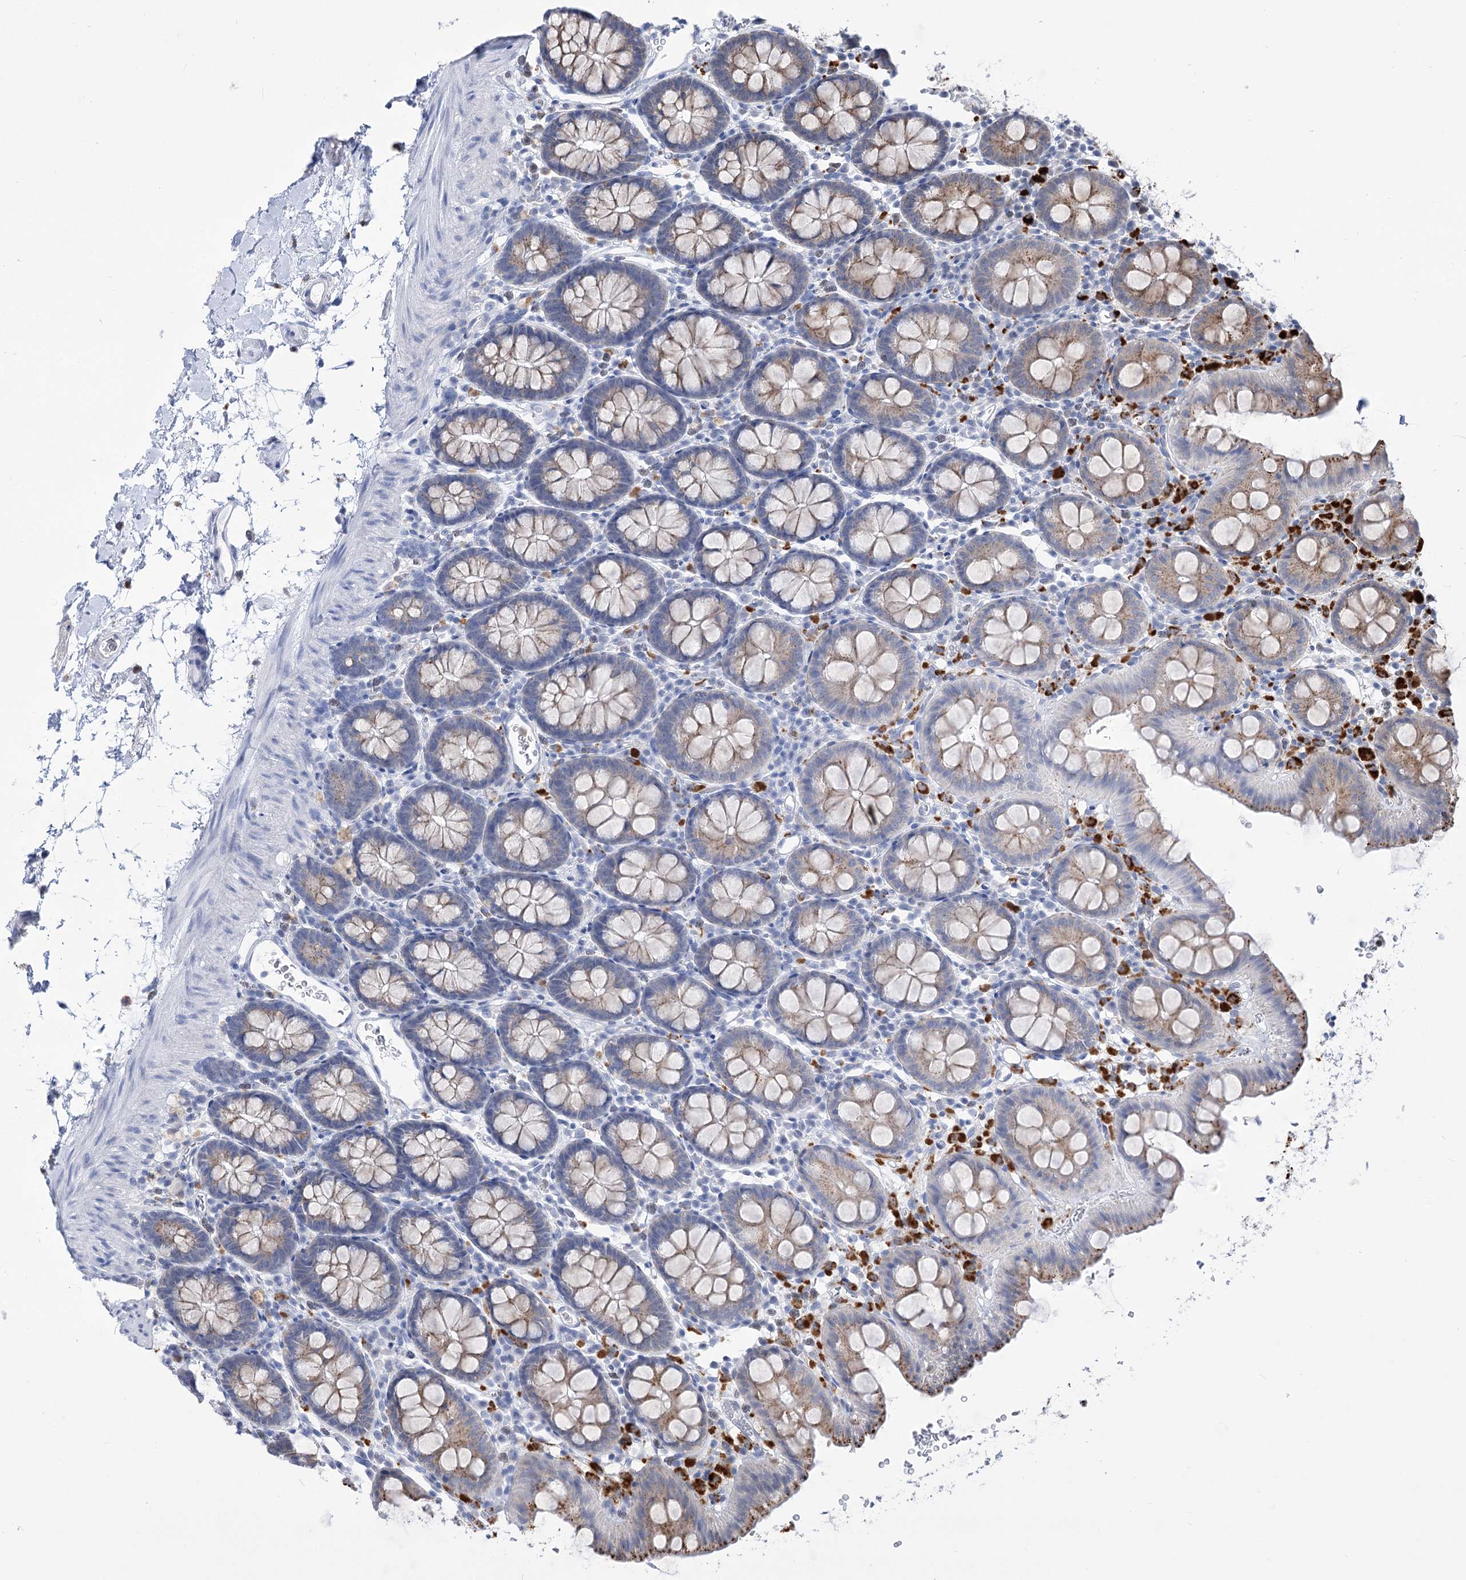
{"staining": {"intensity": "negative", "quantity": "none", "location": "none"}, "tissue": "colon", "cell_type": "Endothelial cells", "image_type": "normal", "snomed": [{"axis": "morphology", "description": "Normal tissue, NOS"}, {"axis": "topography", "description": "Colon"}], "caption": "This is an immunohistochemistry photomicrograph of normal colon. There is no staining in endothelial cells.", "gene": "SIAE", "patient": {"sex": "male", "age": 75}}